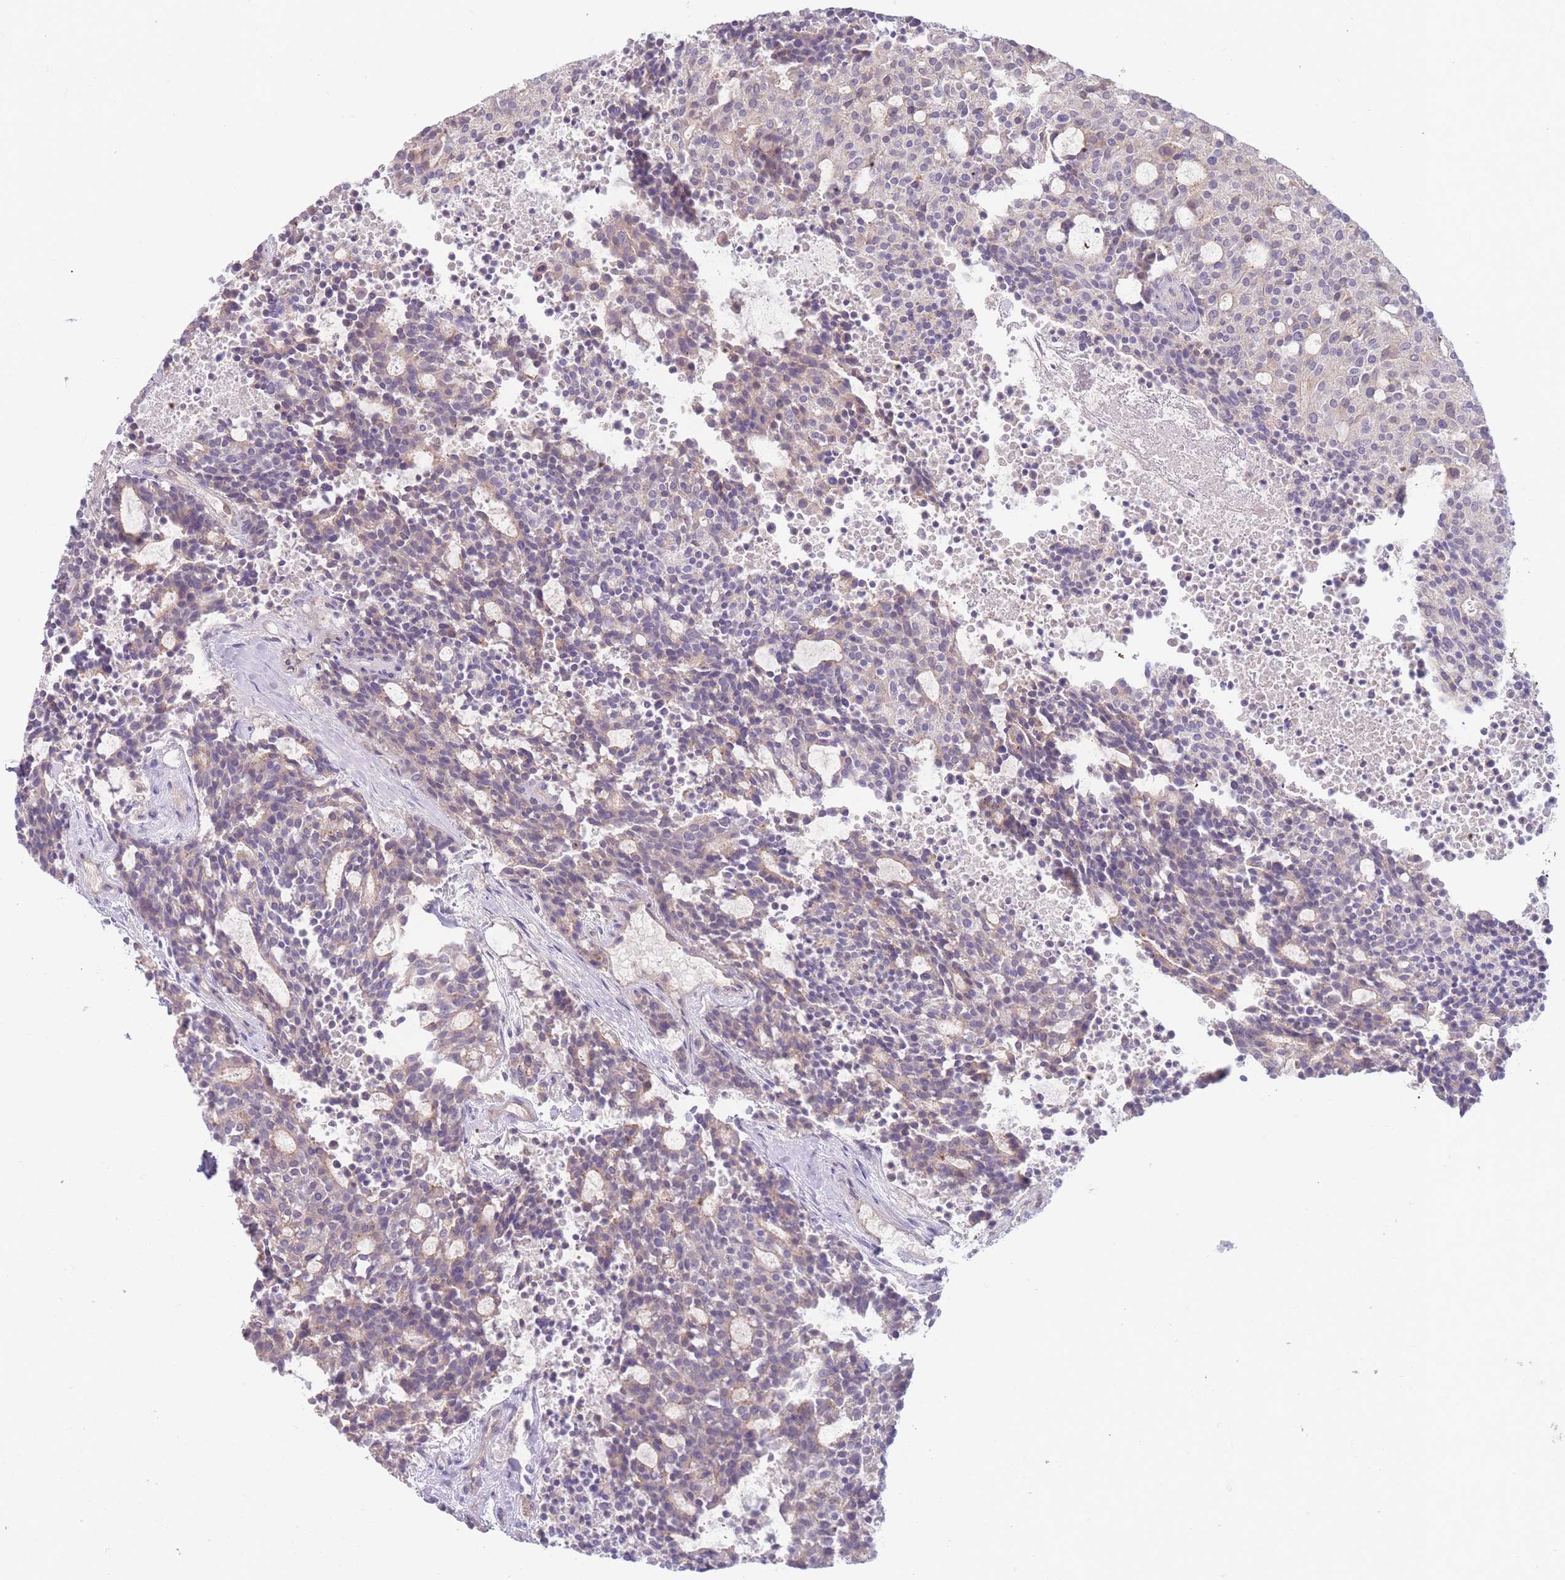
{"staining": {"intensity": "weak", "quantity": "25%-75%", "location": "cytoplasmic/membranous"}, "tissue": "carcinoid", "cell_type": "Tumor cells", "image_type": "cancer", "snomed": [{"axis": "morphology", "description": "Carcinoid, malignant, NOS"}, {"axis": "topography", "description": "Pancreas"}], "caption": "Carcinoid (malignant) stained for a protein (brown) shows weak cytoplasmic/membranous positive positivity in approximately 25%-75% of tumor cells.", "gene": "SPHKAP", "patient": {"sex": "female", "age": 54}}